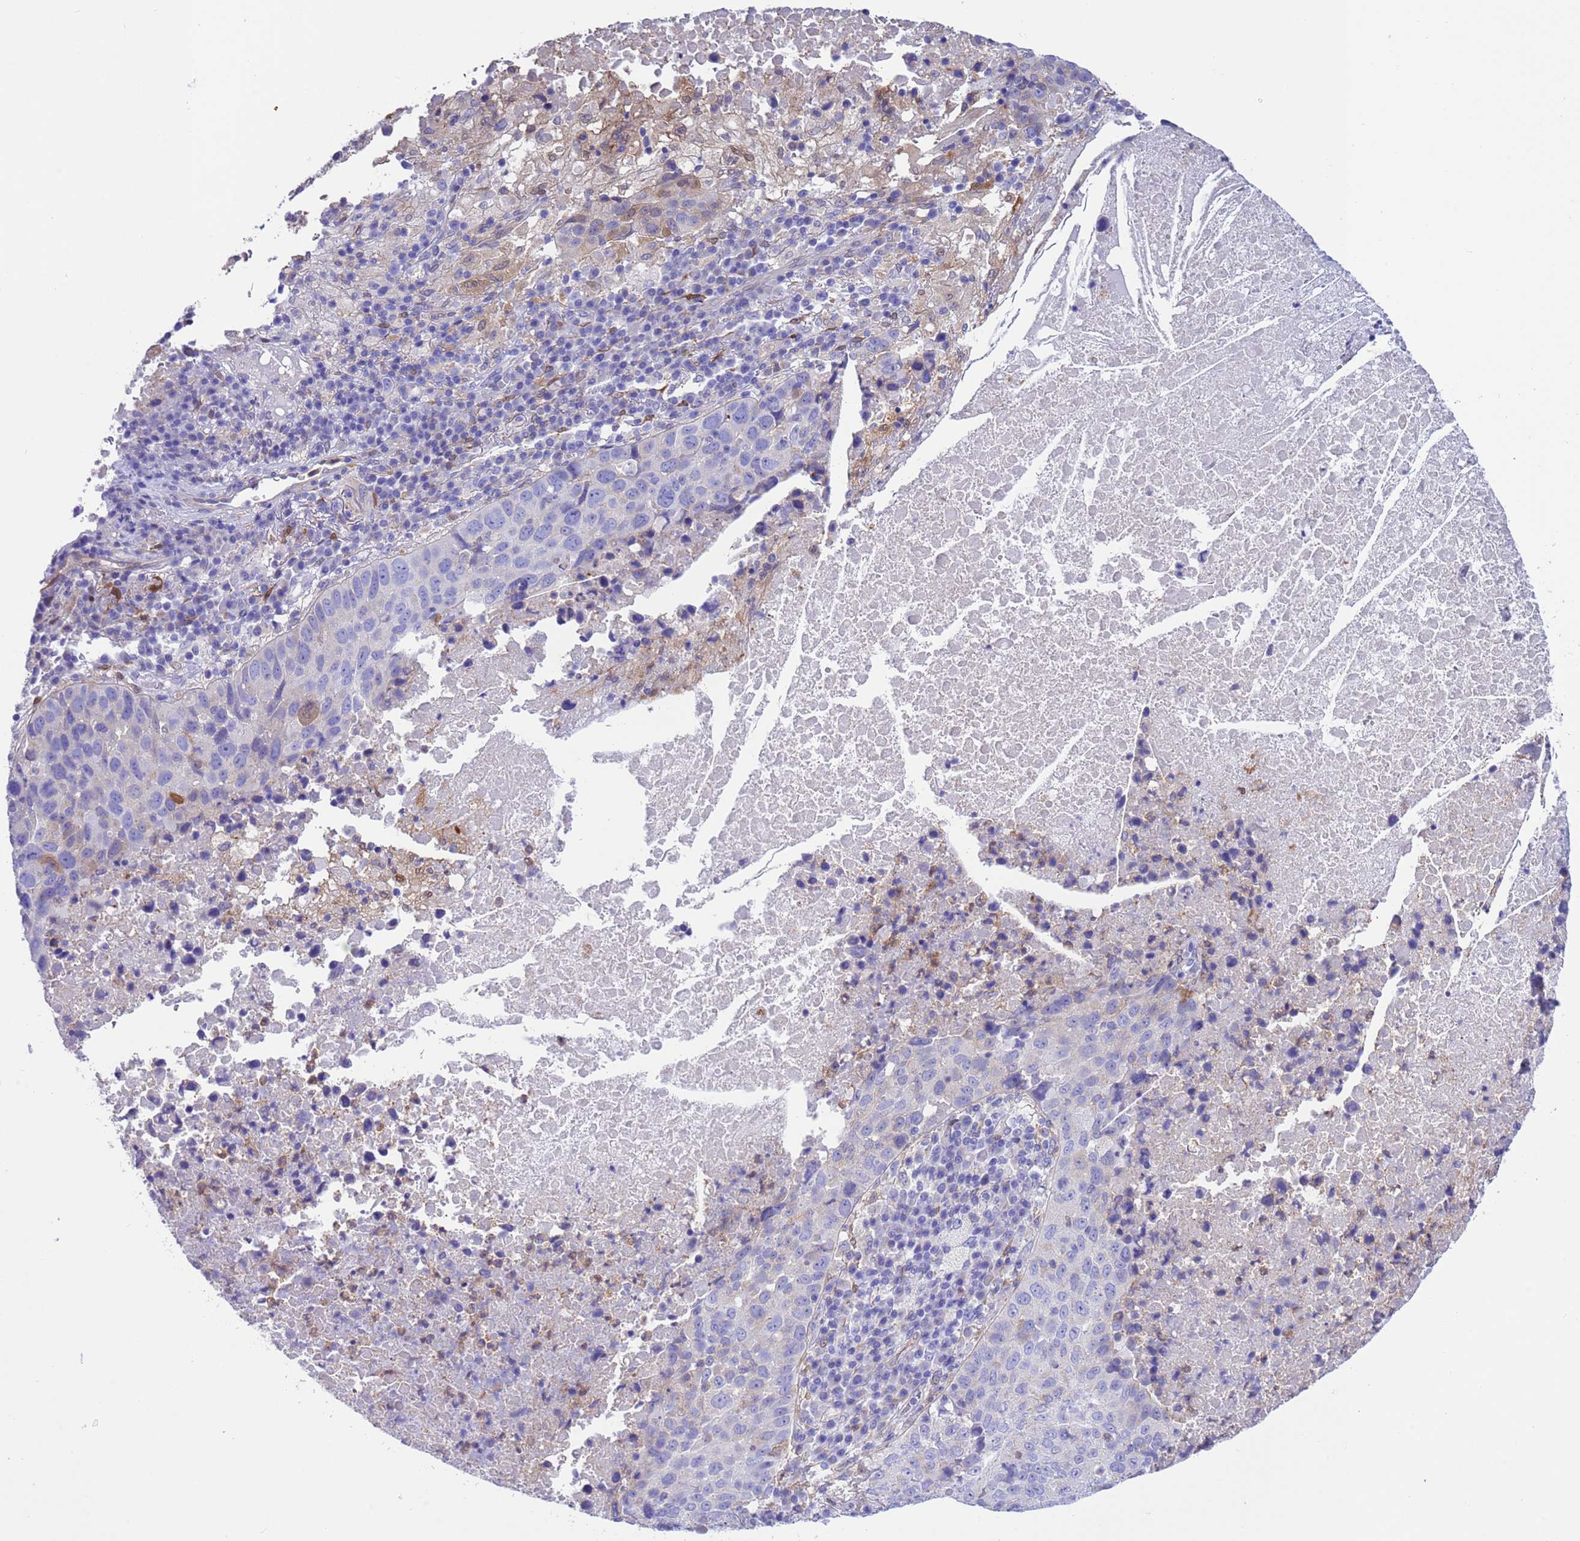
{"staining": {"intensity": "negative", "quantity": "none", "location": "none"}, "tissue": "lung cancer", "cell_type": "Tumor cells", "image_type": "cancer", "snomed": [{"axis": "morphology", "description": "Squamous cell carcinoma, NOS"}, {"axis": "topography", "description": "Lung"}], "caption": "Tumor cells are negative for brown protein staining in lung cancer.", "gene": "C6orf47", "patient": {"sex": "male", "age": 73}}